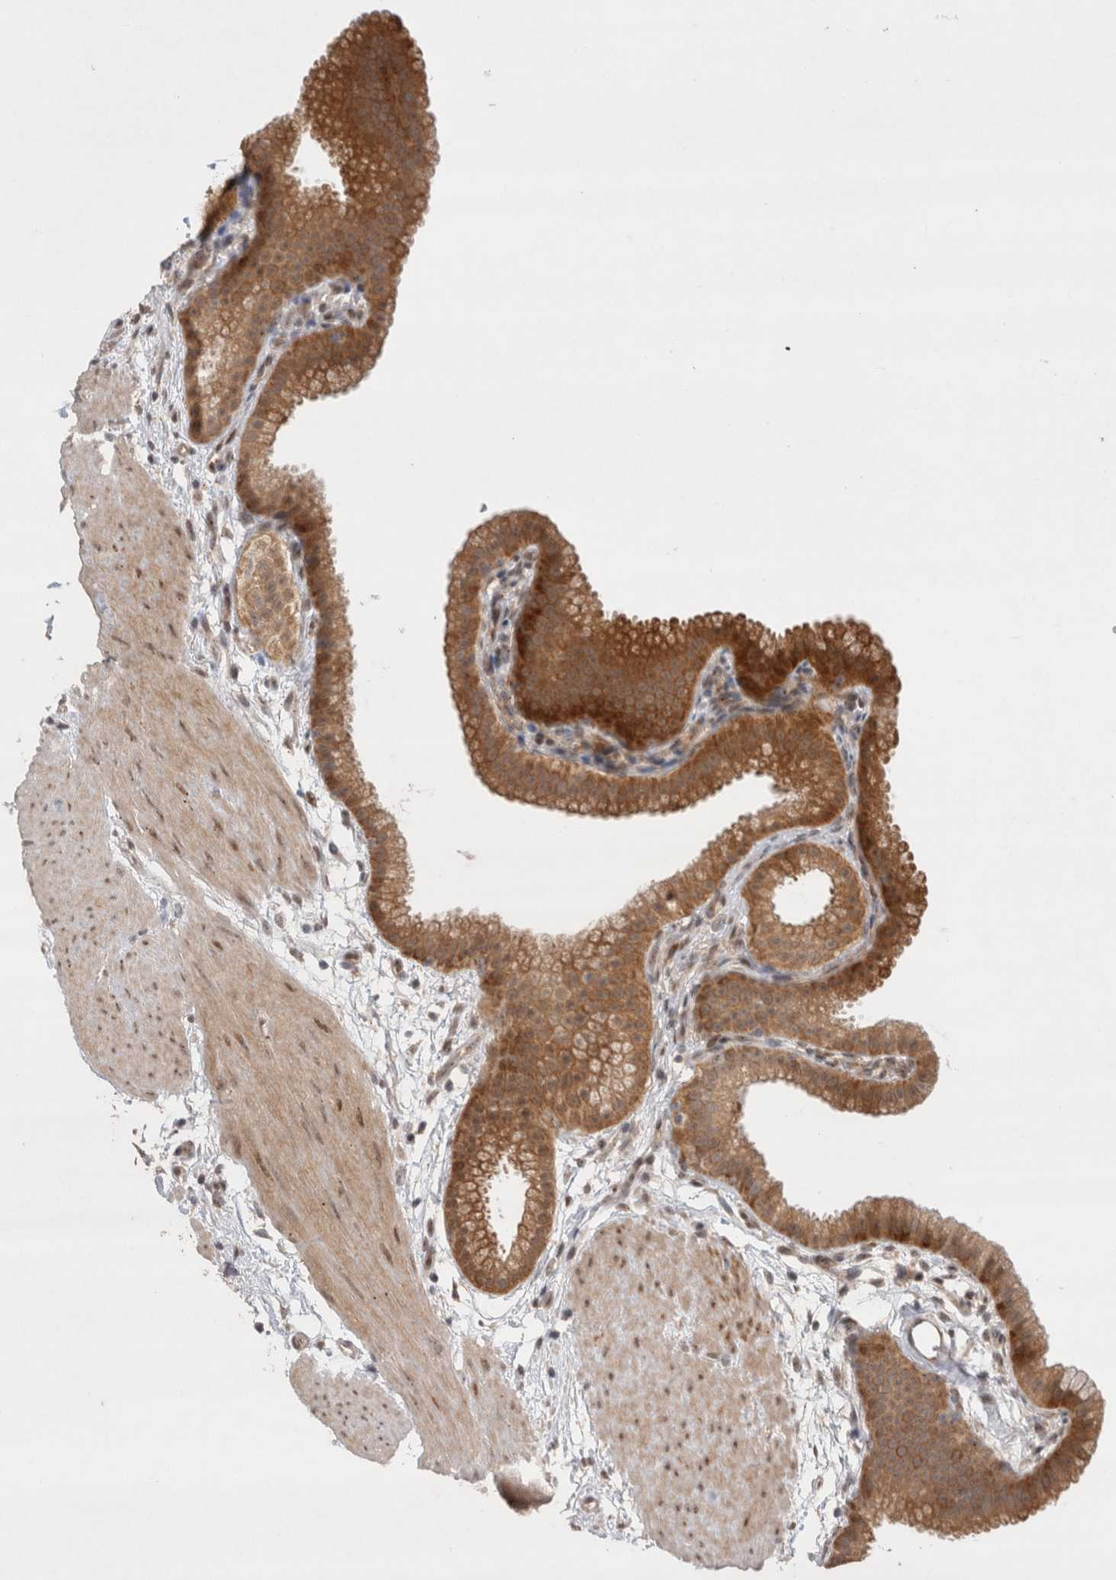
{"staining": {"intensity": "strong", "quantity": ">75%", "location": "cytoplasmic/membranous"}, "tissue": "gallbladder", "cell_type": "Glandular cells", "image_type": "normal", "snomed": [{"axis": "morphology", "description": "Normal tissue, NOS"}, {"axis": "topography", "description": "Gallbladder"}], "caption": "DAB (3,3'-diaminobenzidine) immunohistochemical staining of benign human gallbladder exhibits strong cytoplasmic/membranous protein expression in about >75% of glandular cells. (DAB IHC, brown staining for protein, blue staining for nuclei).", "gene": "SLC29A1", "patient": {"sex": "female", "age": 64}}